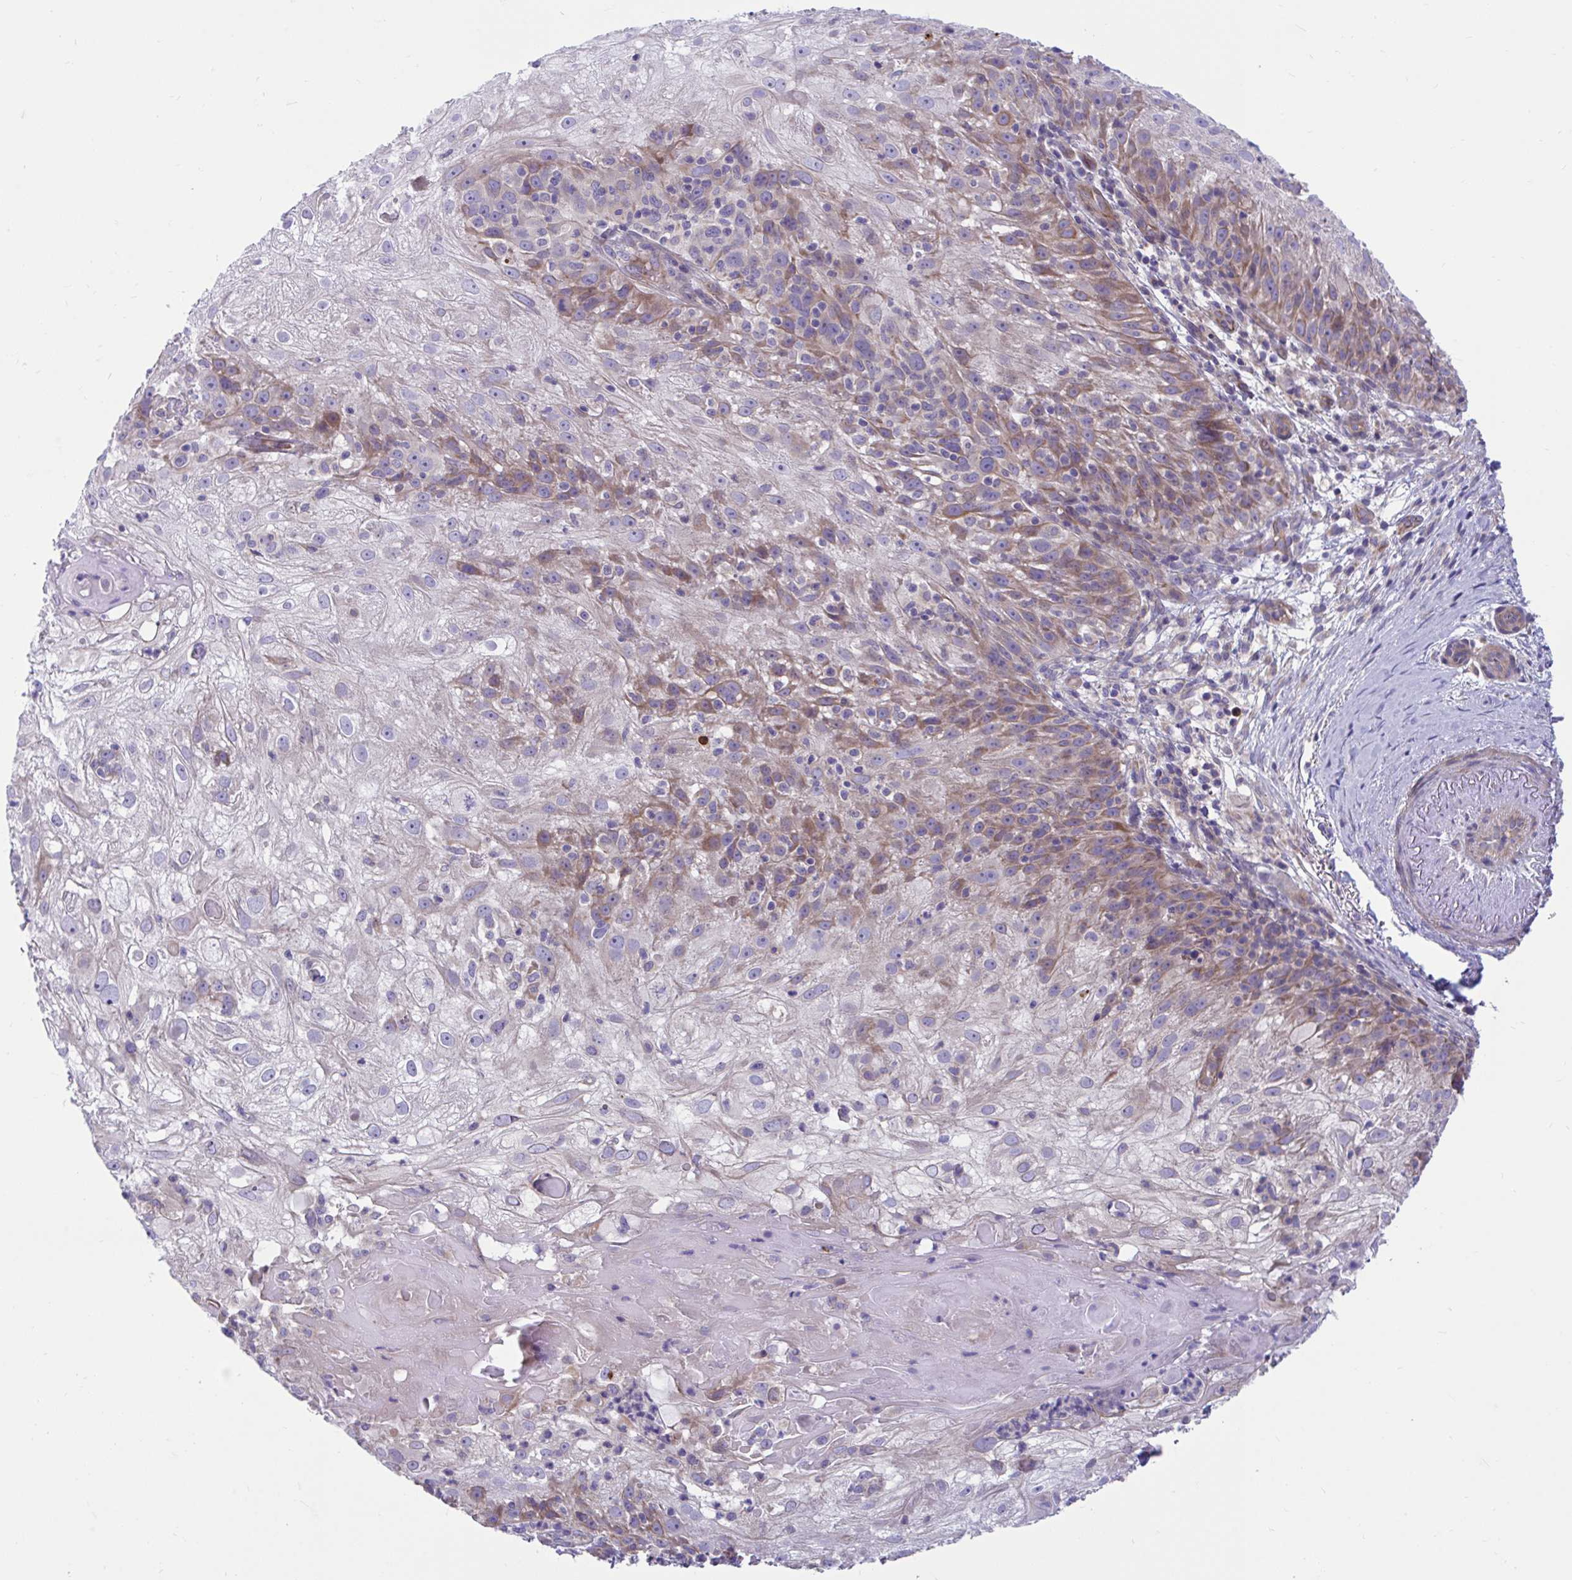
{"staining": {"intensity": "moderate", "quantity": "25%-75%", "location": "cytoplasmic/membranous"}, "tissue": "skin cancer", "cell_type": "Tumor cells", "image_type": "cancer", "snomed": [{"axis": "morphology", "description": "Normal tissue, NOS"}, {"axis": "morphology", "description": "Squamous cell carcinoma, NOS"}, {"axis": "topography", "description": "Skin"}], "caption": "DAB (3,3'-diaminobenzidine) immunohistochemical staining of skin cancer reveals moderate cytoplasmic/membranous protein positivity in approximately 25%-75% of tumor cells. (Brightfield microscopy of DAB IHC at high magnification).", "gene": "WBP1", "patient": {"sex": "female", "age": 83}}